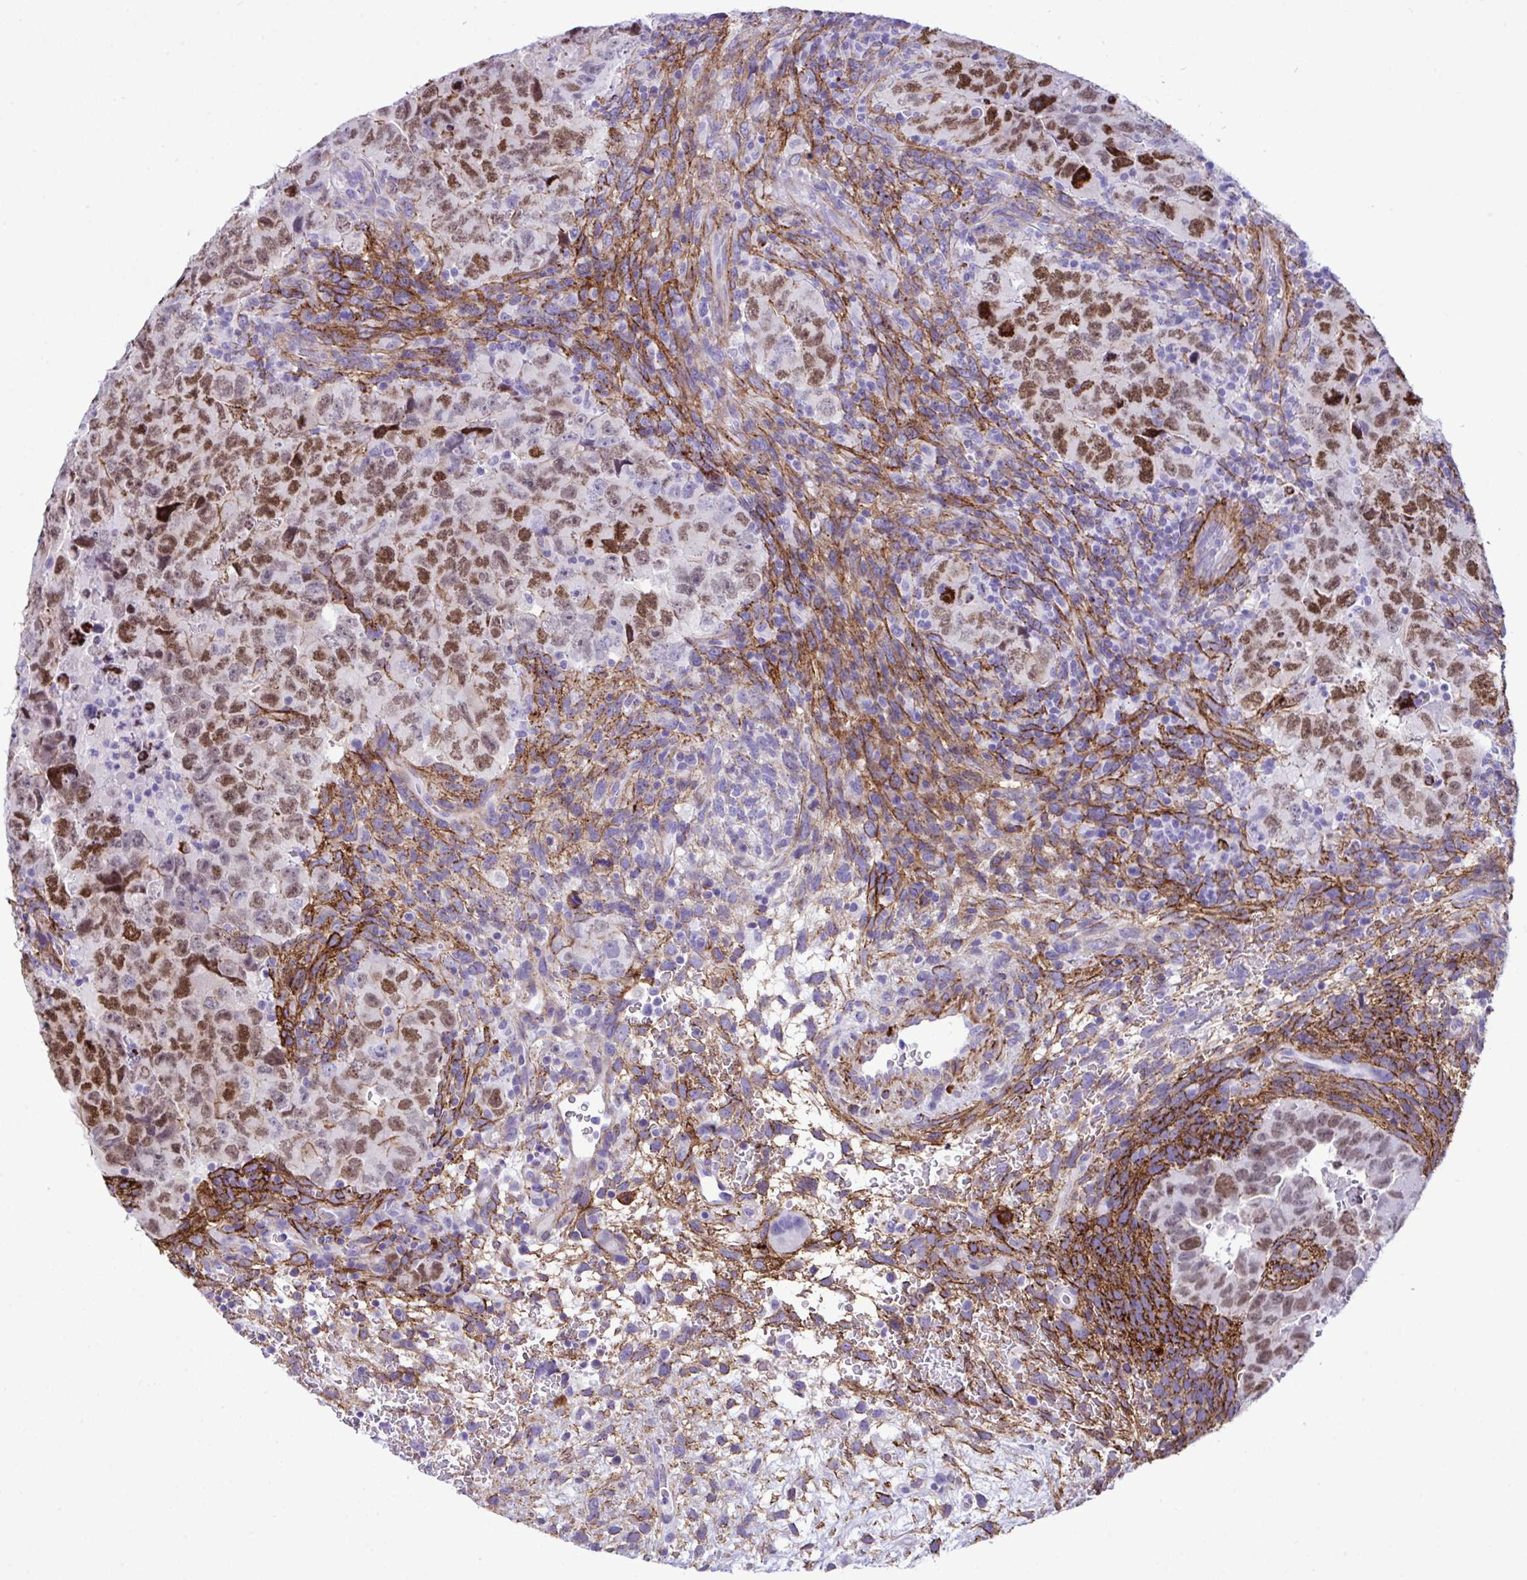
{"staining": {"intensity": "strong", "quantity": "25%-75%", "location": "cytoplasmic/membranous,nuclear"}, "tissue": "testis cancer", "cell_type": "Tumor cells", "image_type": "cancer", "snomed": [{"axis": "morphology", "description": "Carcinoma, Embryonal, NOS"}, {"axis": "topography", "description": "Testis"}], "caption": "A brown stain labels strong cytoplasmic/membranous and nuclear positivity of a protein in human testis embryonal carcinoma tumor cells. (Stains: DAB in brown, nuclei in blue, Microscopy: brightfield microscopy at high magnification).", "gene": "SYNPO2L", "patient": {"sex": "male", "age": 24}}